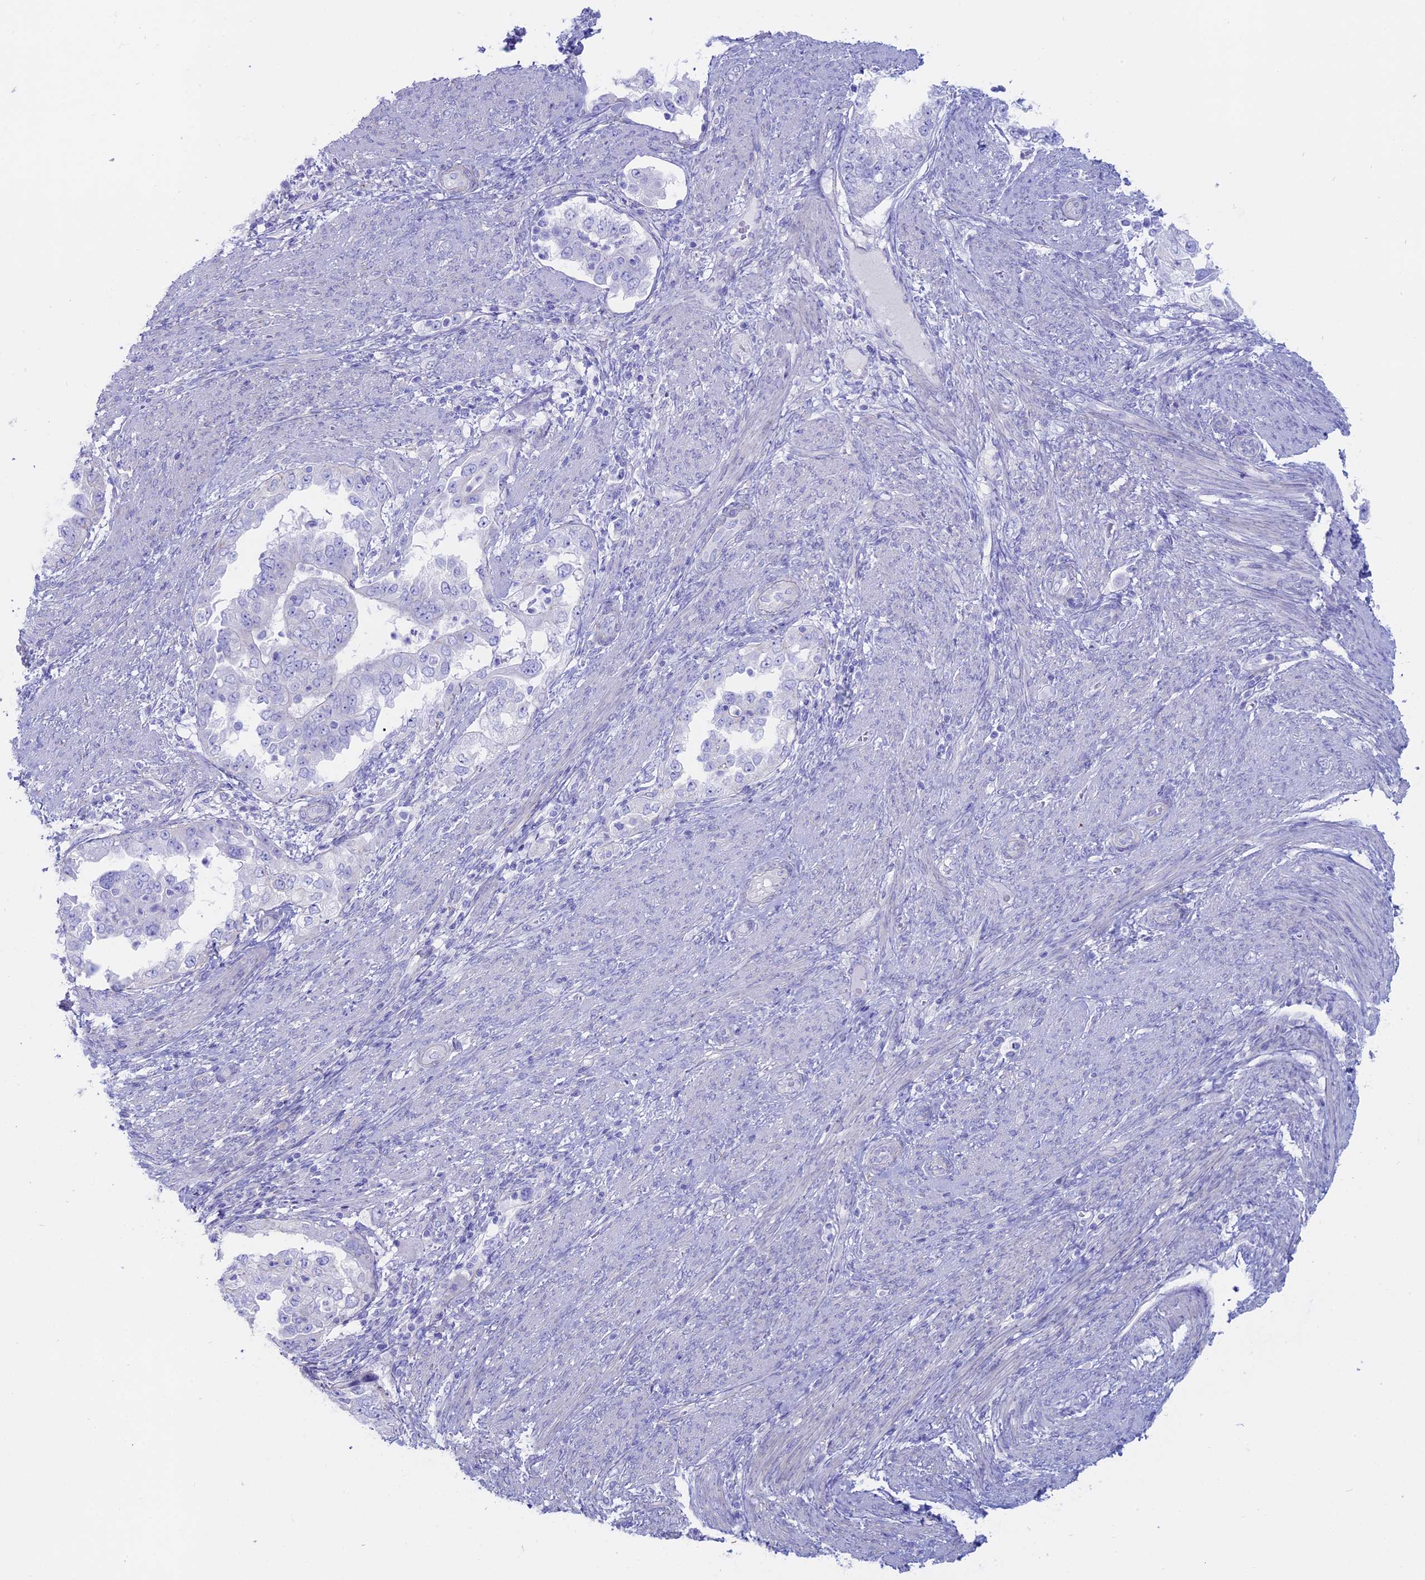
{"staining": {"intensity": "negative", "quantity": "none", "location": "none"}, "tissue": "endometrial cancer", "cell_type": "Tumor cells", "image_type": "cancer", "snomed": [{"axis": "morphology", "description": "Adenocarcinoma, NOS"}, {"axis": "topography", "description": "Endometrium"}], "caption": "High power microscopy histopathology image of an immunohistochemistry photomicrograph of endometrial cancer, revealing no significant staining in tumor cells.", "gene": "OR2AE1", "patient": {"sex": "female", "age": 85}}